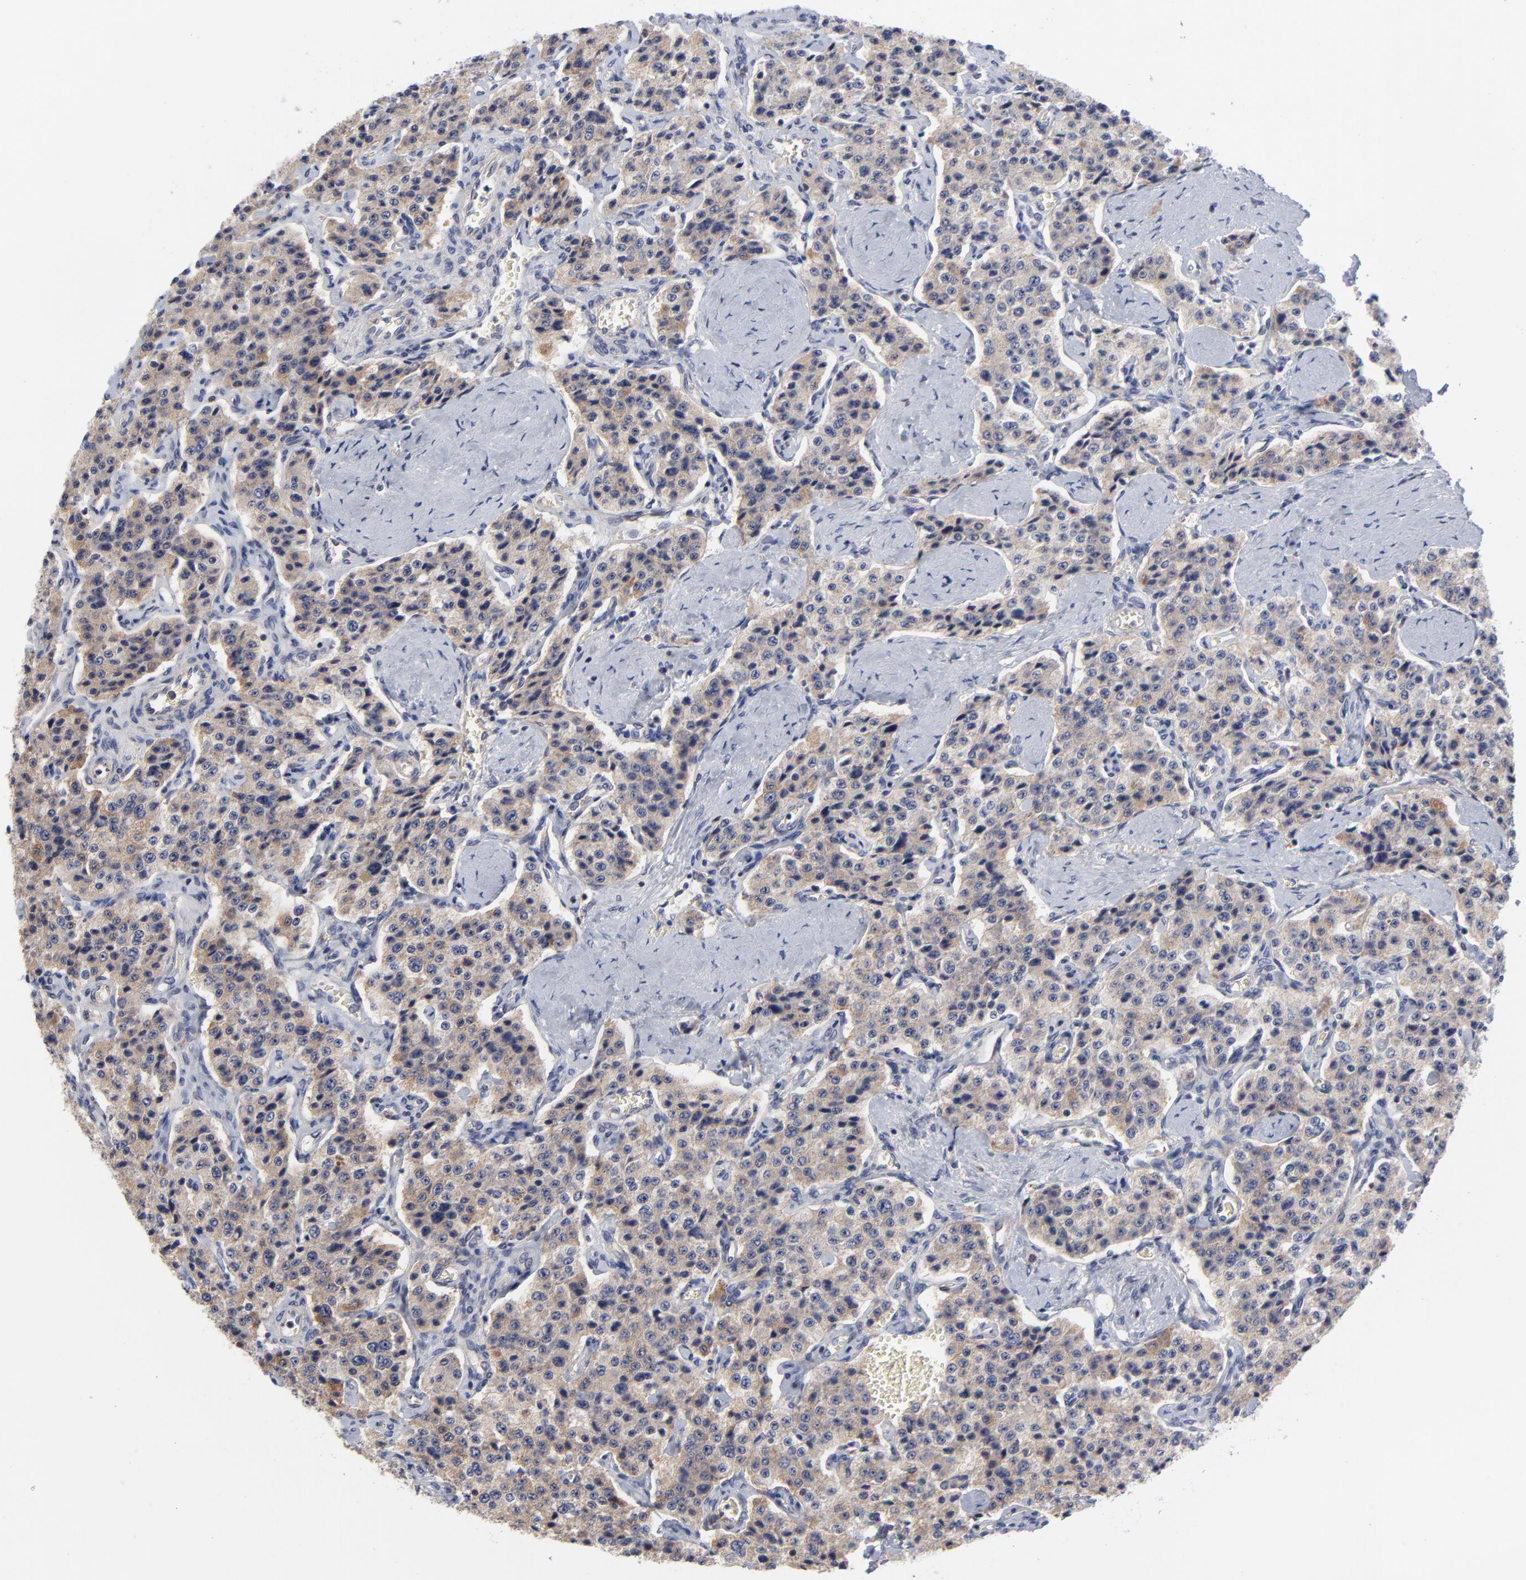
{"staining": {"intensity": "weak", "quantity": "25%-75%", "location": "cytoplasmic/membranous"}, "tissue": "carcinoid", "cell_type": "Tumor cells", "image_type": "cancer", "snomed": [{"axis": "morphology", "description": "Carcinoid, malignant, NOS"}, {"axis": "topography", "description": "Small intestine"}], "caption": "Immunohistochemical staining of human carcinoid (malignant) displays weak cytoplasmic/membranous protein positivity in approximately 25%-75% of tumor cells. (Brightfield microscopy of DAB IHC at high magnification).", "gene": "NFKBIA", "patient": {"sex": "male", "age": 52}}